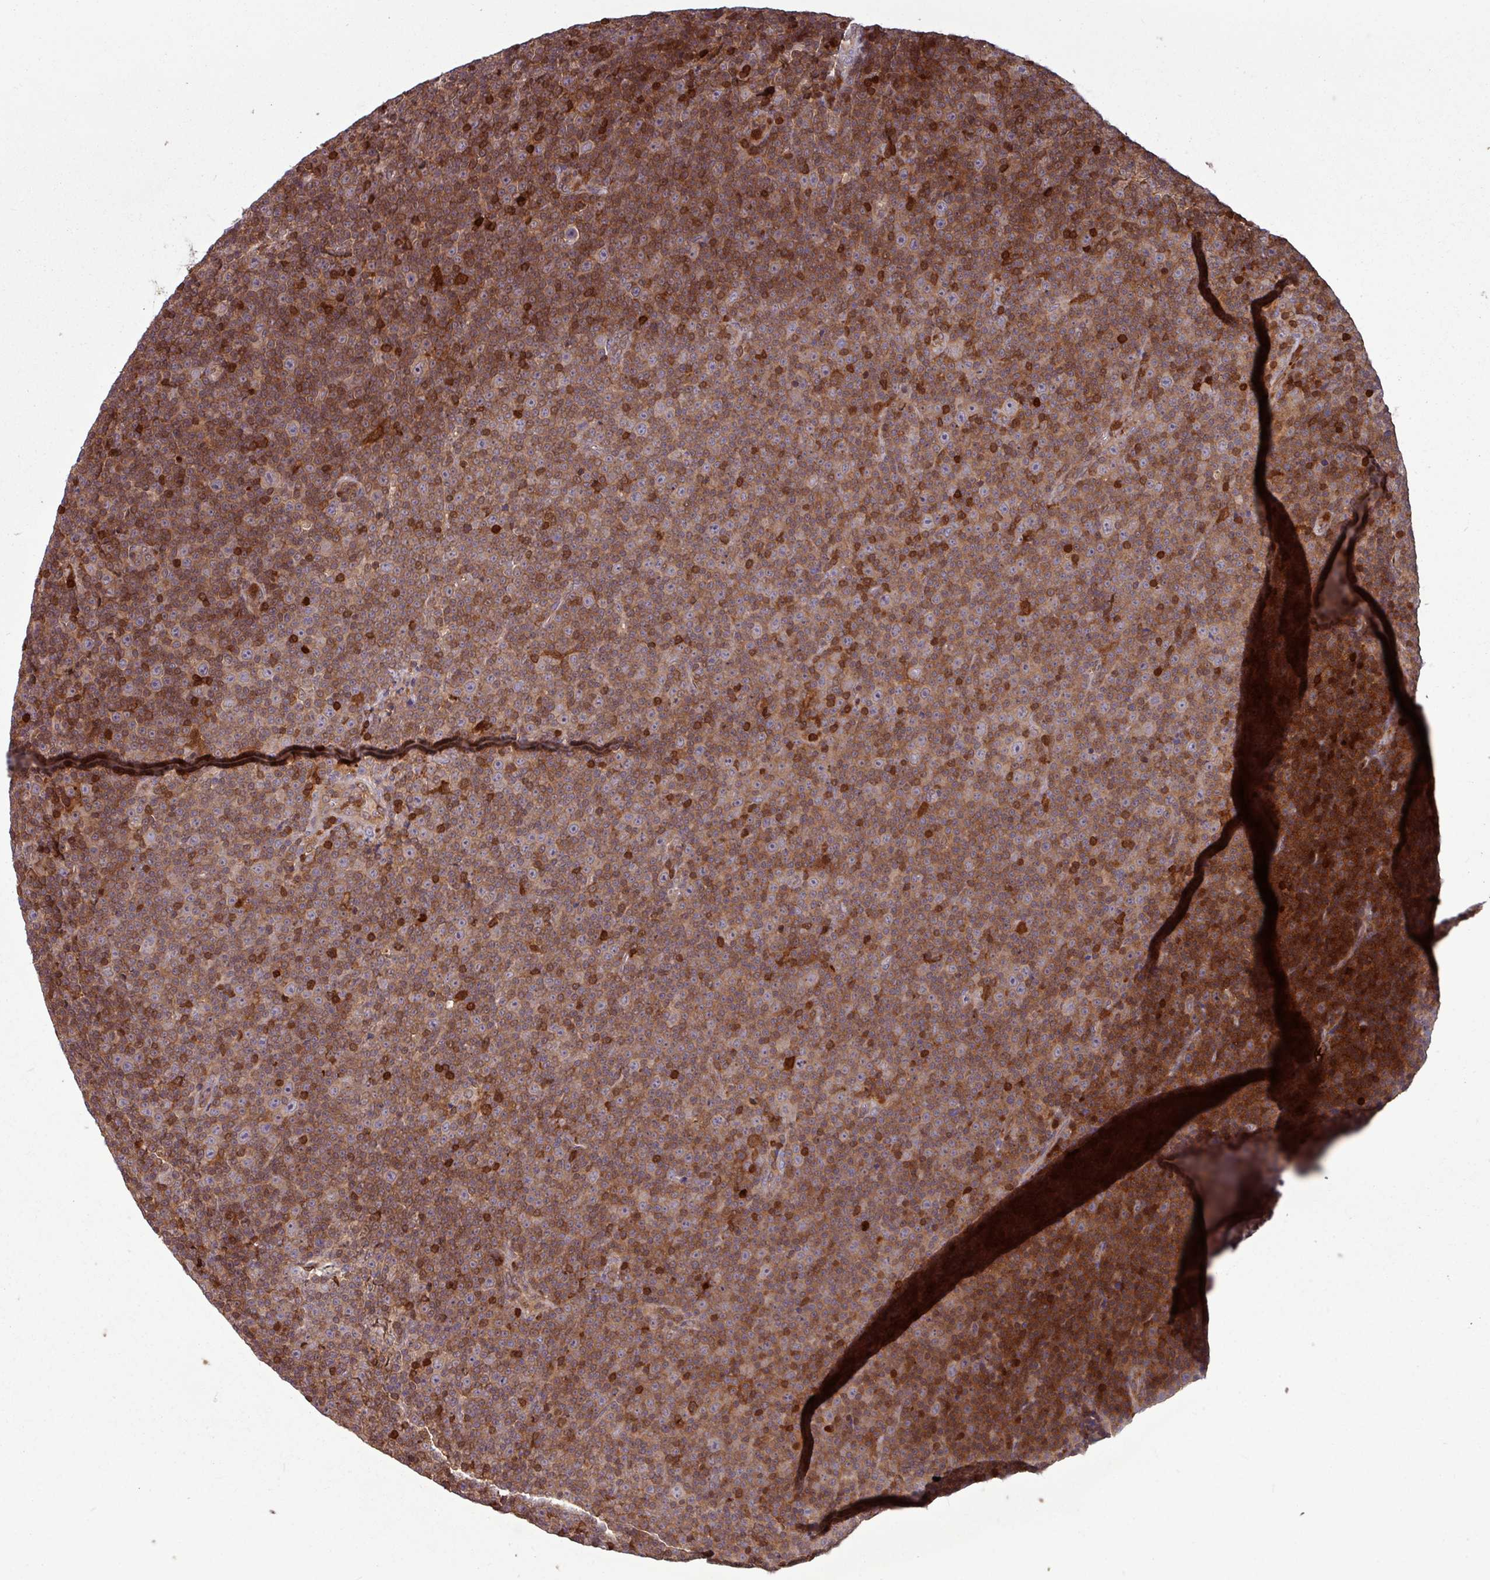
{"staining": {"intensity": "moderate", "quantity": ">75%", "location": "cytoplasmic/membranous,nuclear"}, "tissue": "lymphoma", "cell_type": "Tumor cells", "image_type": "cancer", "snomed": [{"axis": "morphology", "description": "Malignant lymphoma, non-Hodgkin's type, Low grade"}, {"axis": "topography", "description": "Lymph node"}], "caption": "Immunohistochemistry (IHC) micrograph of human malignant lymphoma, non-Hodgkin's type (low-grade) stained for a protein (brown), which demonstrates medium levels of moderate cytoplasmic/membranous and nuclear staining in about >75% of tumor cells.", "gene": "SEC61G", "patient": {"sex": "female", "age": 67}}